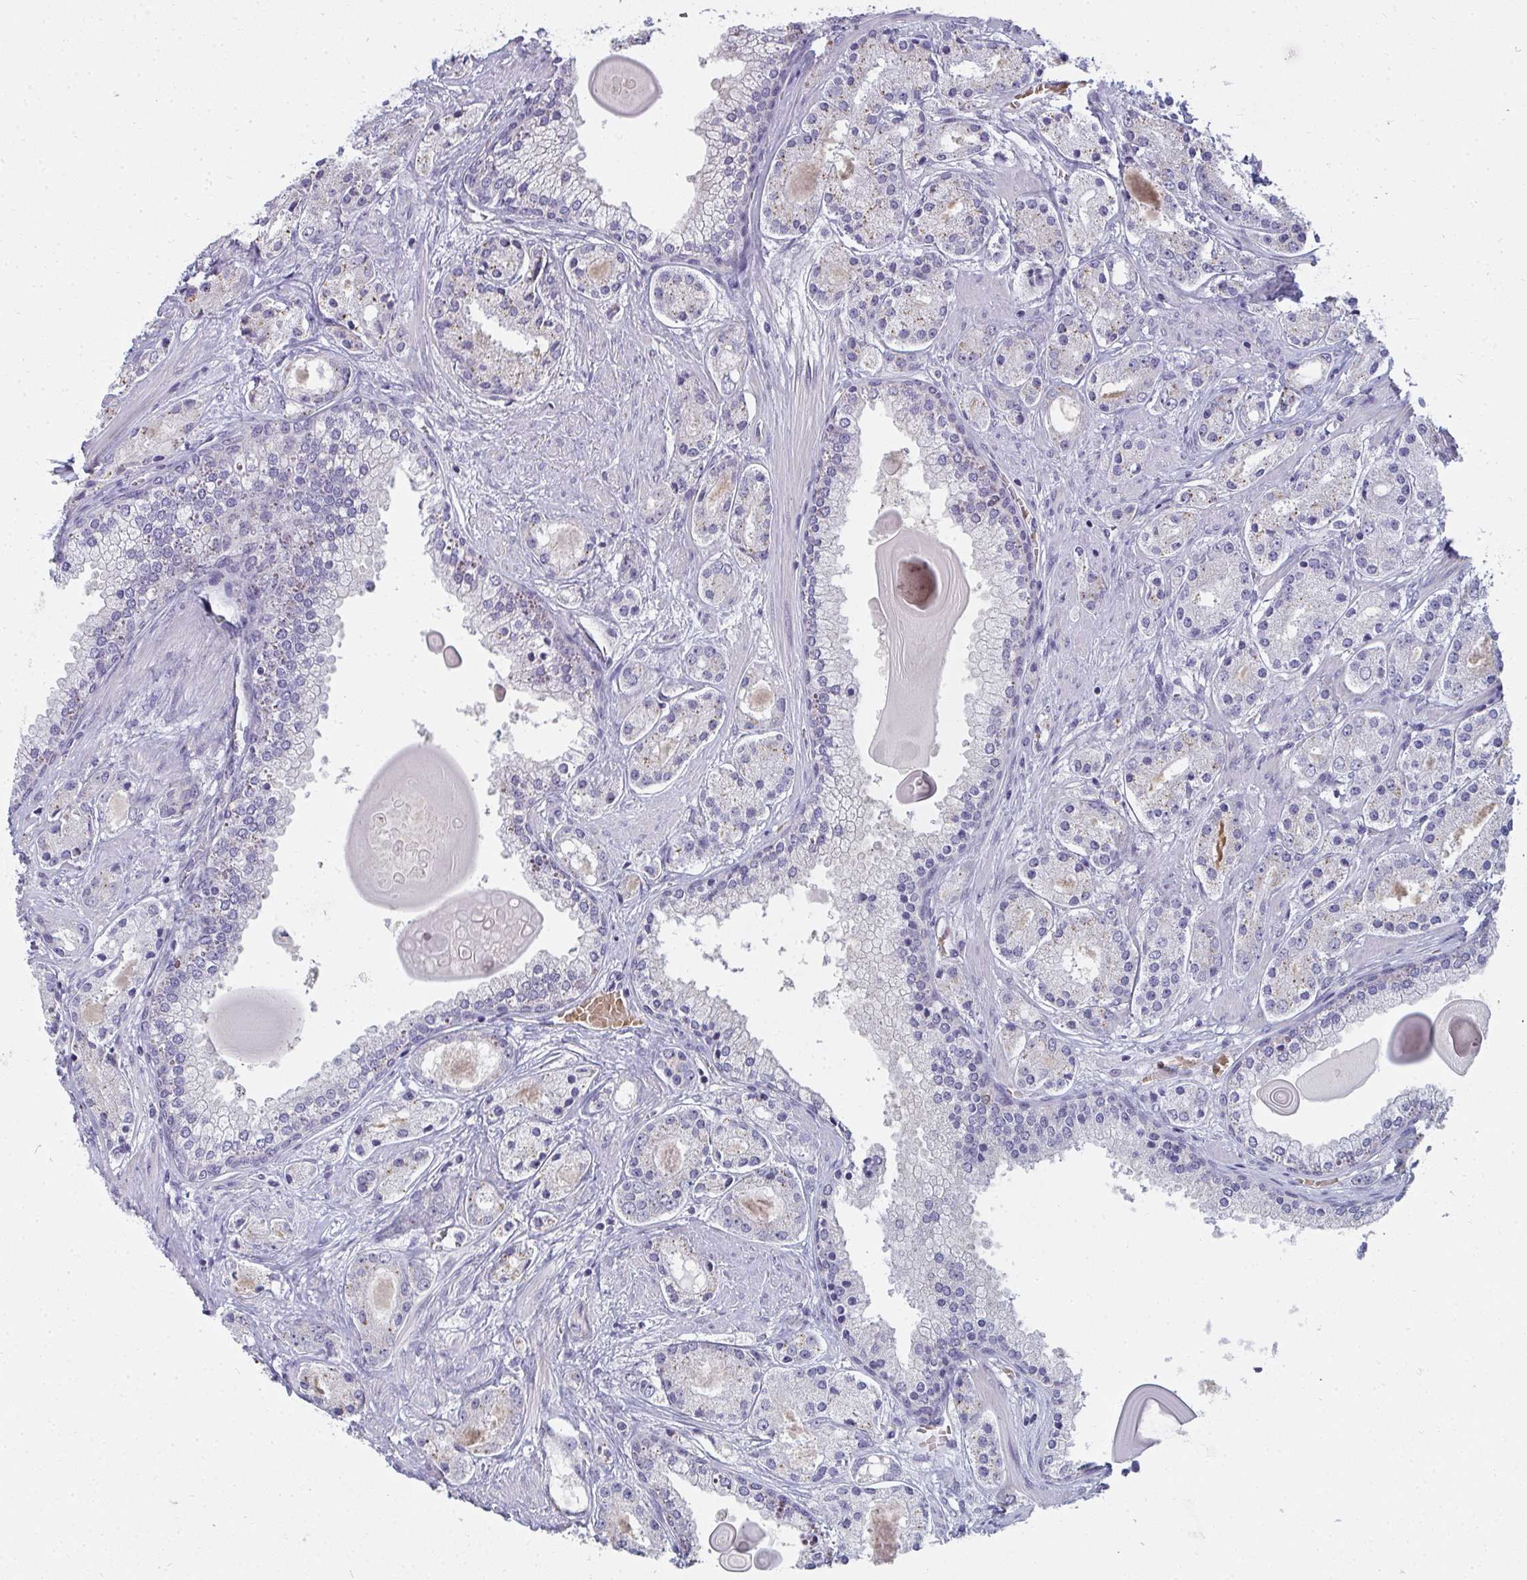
{"staining": {"intensity": "negative", "quantity": "none", "location": "none"}, "tissue": "prostate cancer", "cell_type": "Tumor cells", "image_type": "cancer", "snomed": [{"axis": "morphology", "description": "Adenocarcinoma, High grade"}, {"axis": "topography", "description": "Prostate"}], "caption": "Immunohistochemistry micrograph of human prostate adenocarcinoma (high-grade) stained for a protein (brown), which reveals no positivity in tumor cells.", "gene": "SHB", "patient": {"sex": "male", "age": 67}}